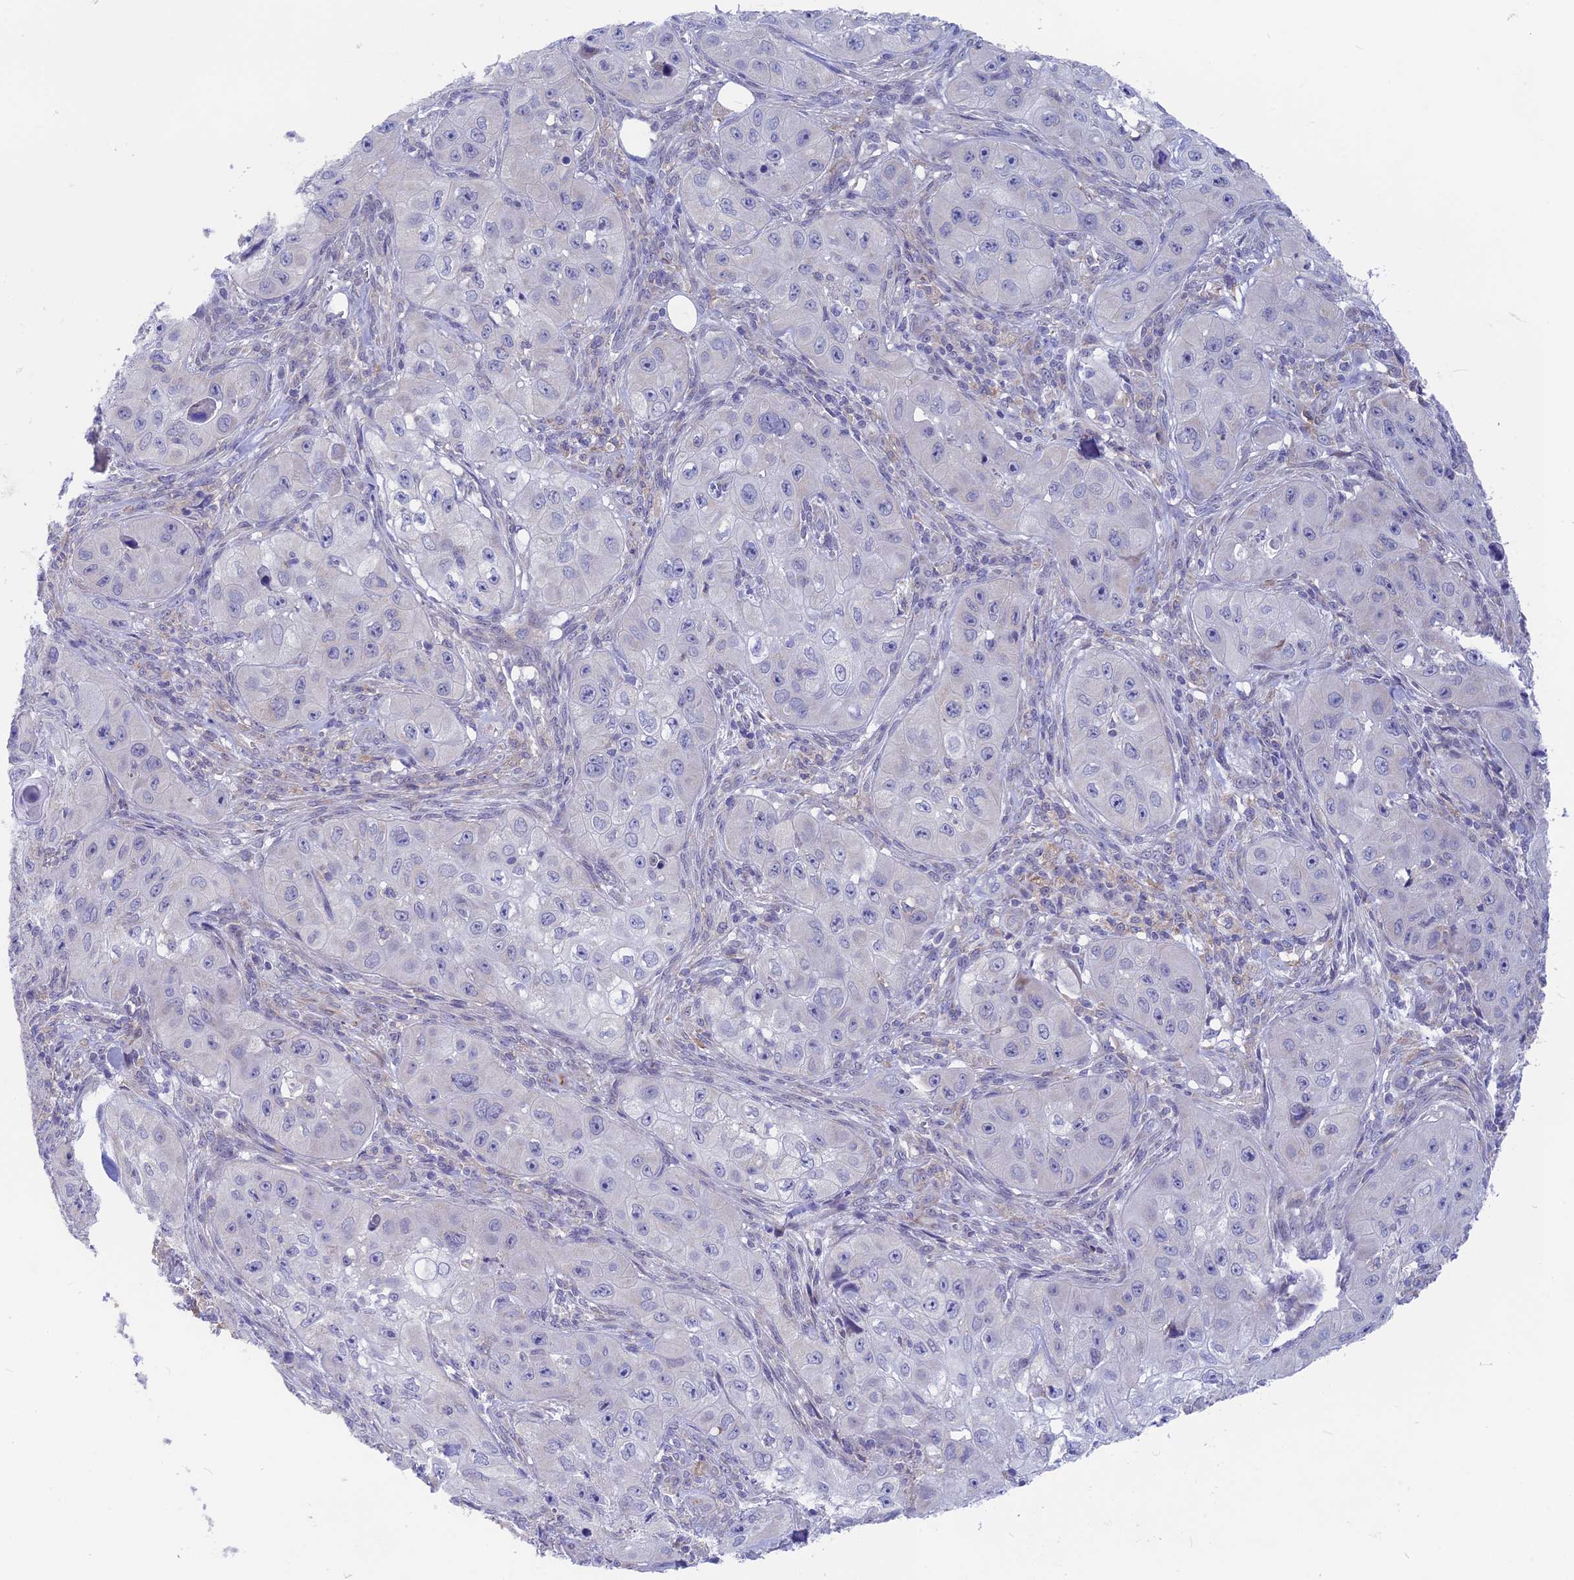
{"staining": {"intensity": "negative", "quantity": "none", "location": "none"}, "tissue": "skin cancer", "cell_type": "Tumor cells", "image_type": "cancer", "snomed": [{"axis": "morphology", "description": "Squamous cell carcinoma, NOS"}, {"axis": "topography", "description": "Skin"}, {"axis": "topography", "description": "Subcutis"}], "caption": "This image is of skin cancer stained with IHC to label a protein in brown with the nuclei are counter-stained blue. There is no positivity in tumor cells.", "gene": "PLAC9", "patient": {"sex": "male", "age": 73}}